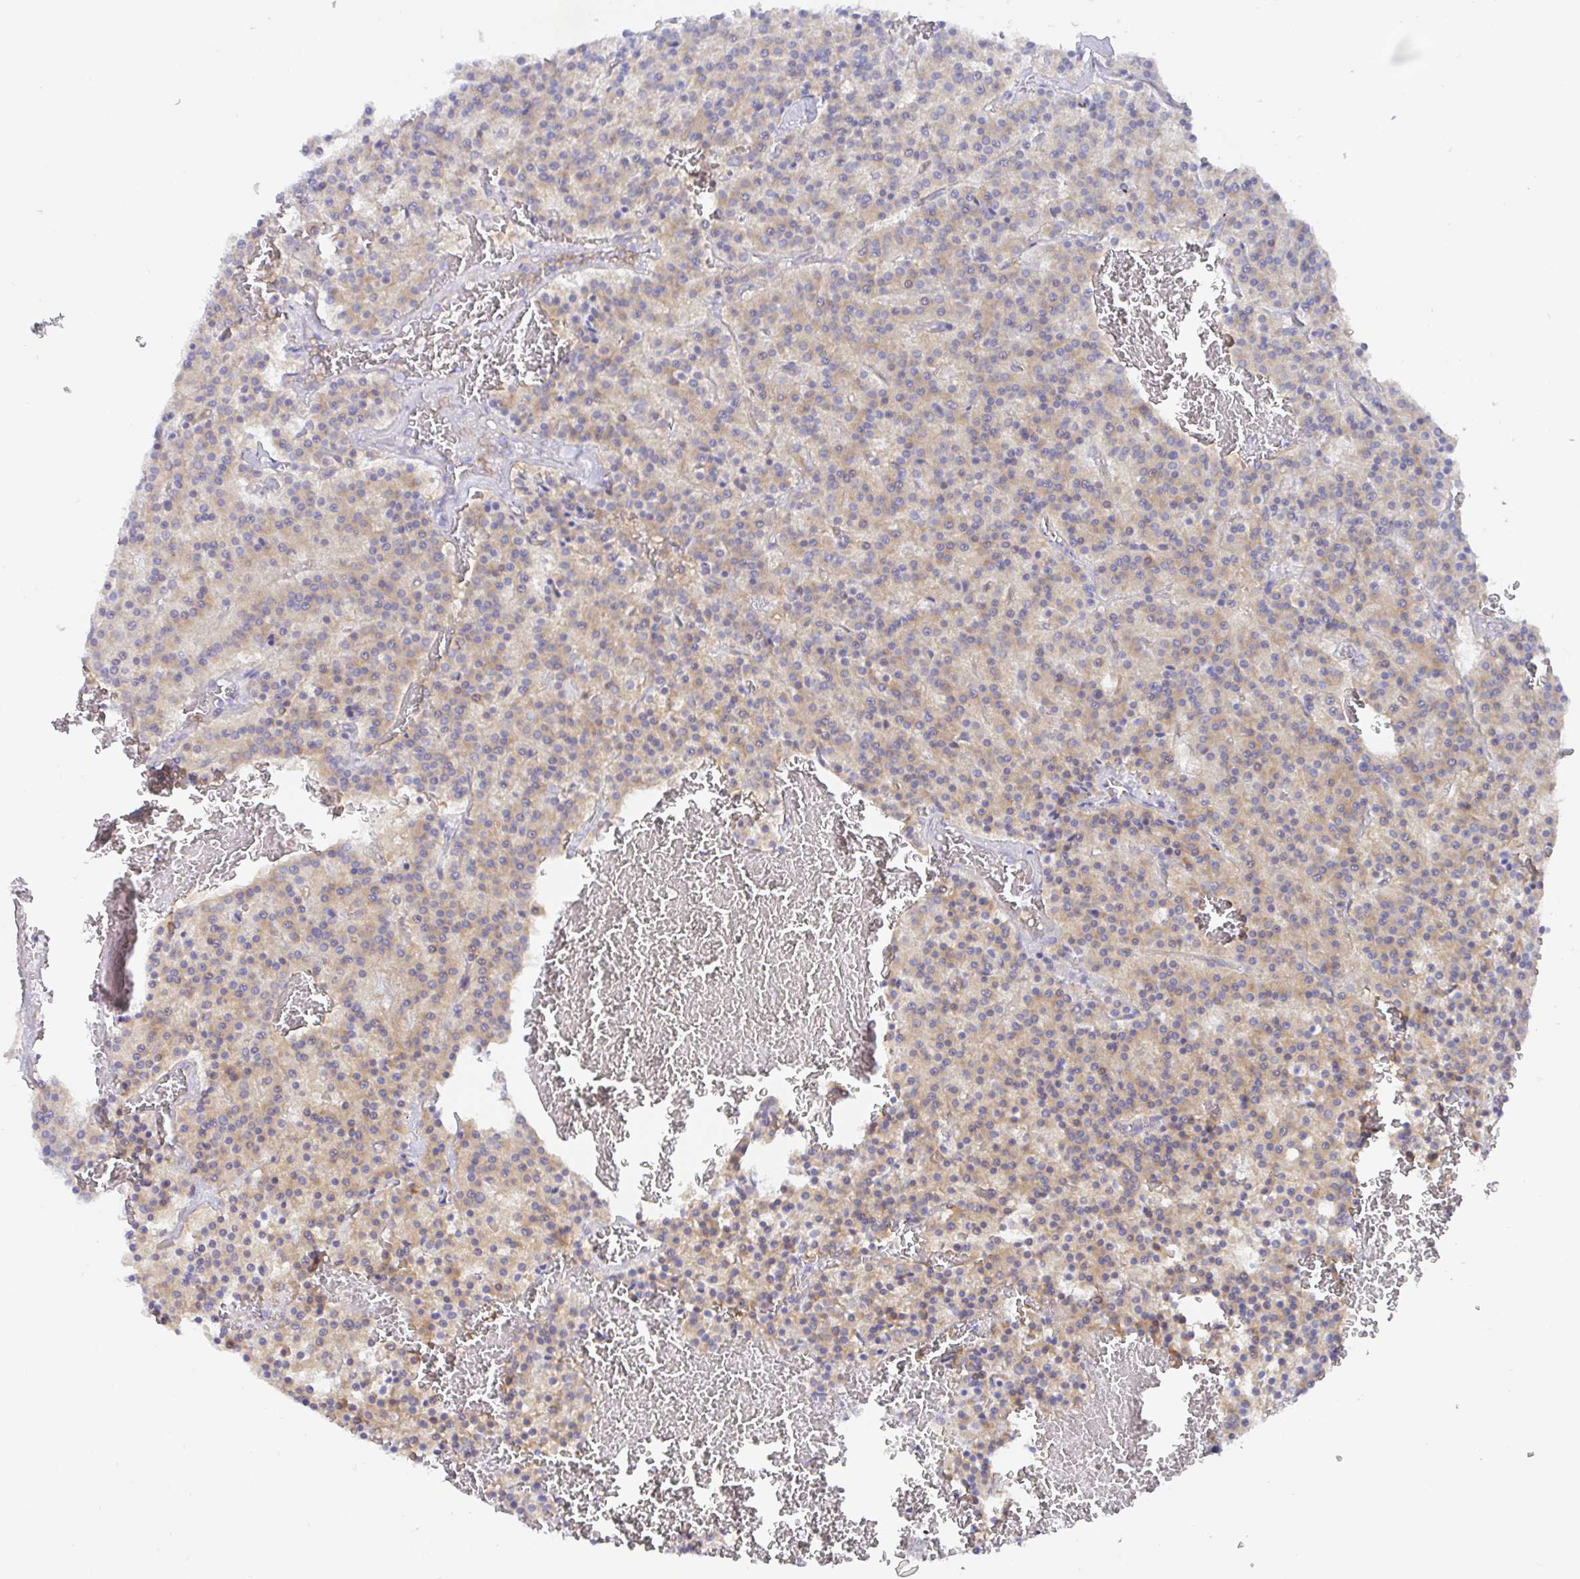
{"staining": {"intensity": "weak", "quantity": "25%-75%", "location": "cytoplasmic/membranous"}, "tissue": "carcinoid", "cell_type": "Tumor cells", "image_type": "cancer", "snomed": [{"axis": "morphology", "description": "Carcinoid, malignant, NOS"}, {"axis": "topography", "description": "Lung"}], "caption": "Carcinoid tissue reveals weak cytoplasmic/membranous staining in about 25%-75% of tumor cells, visualized by immunohistochemistry.", "gene": "GOLGA1", "patient": {"sex": "male", "age": 70}}